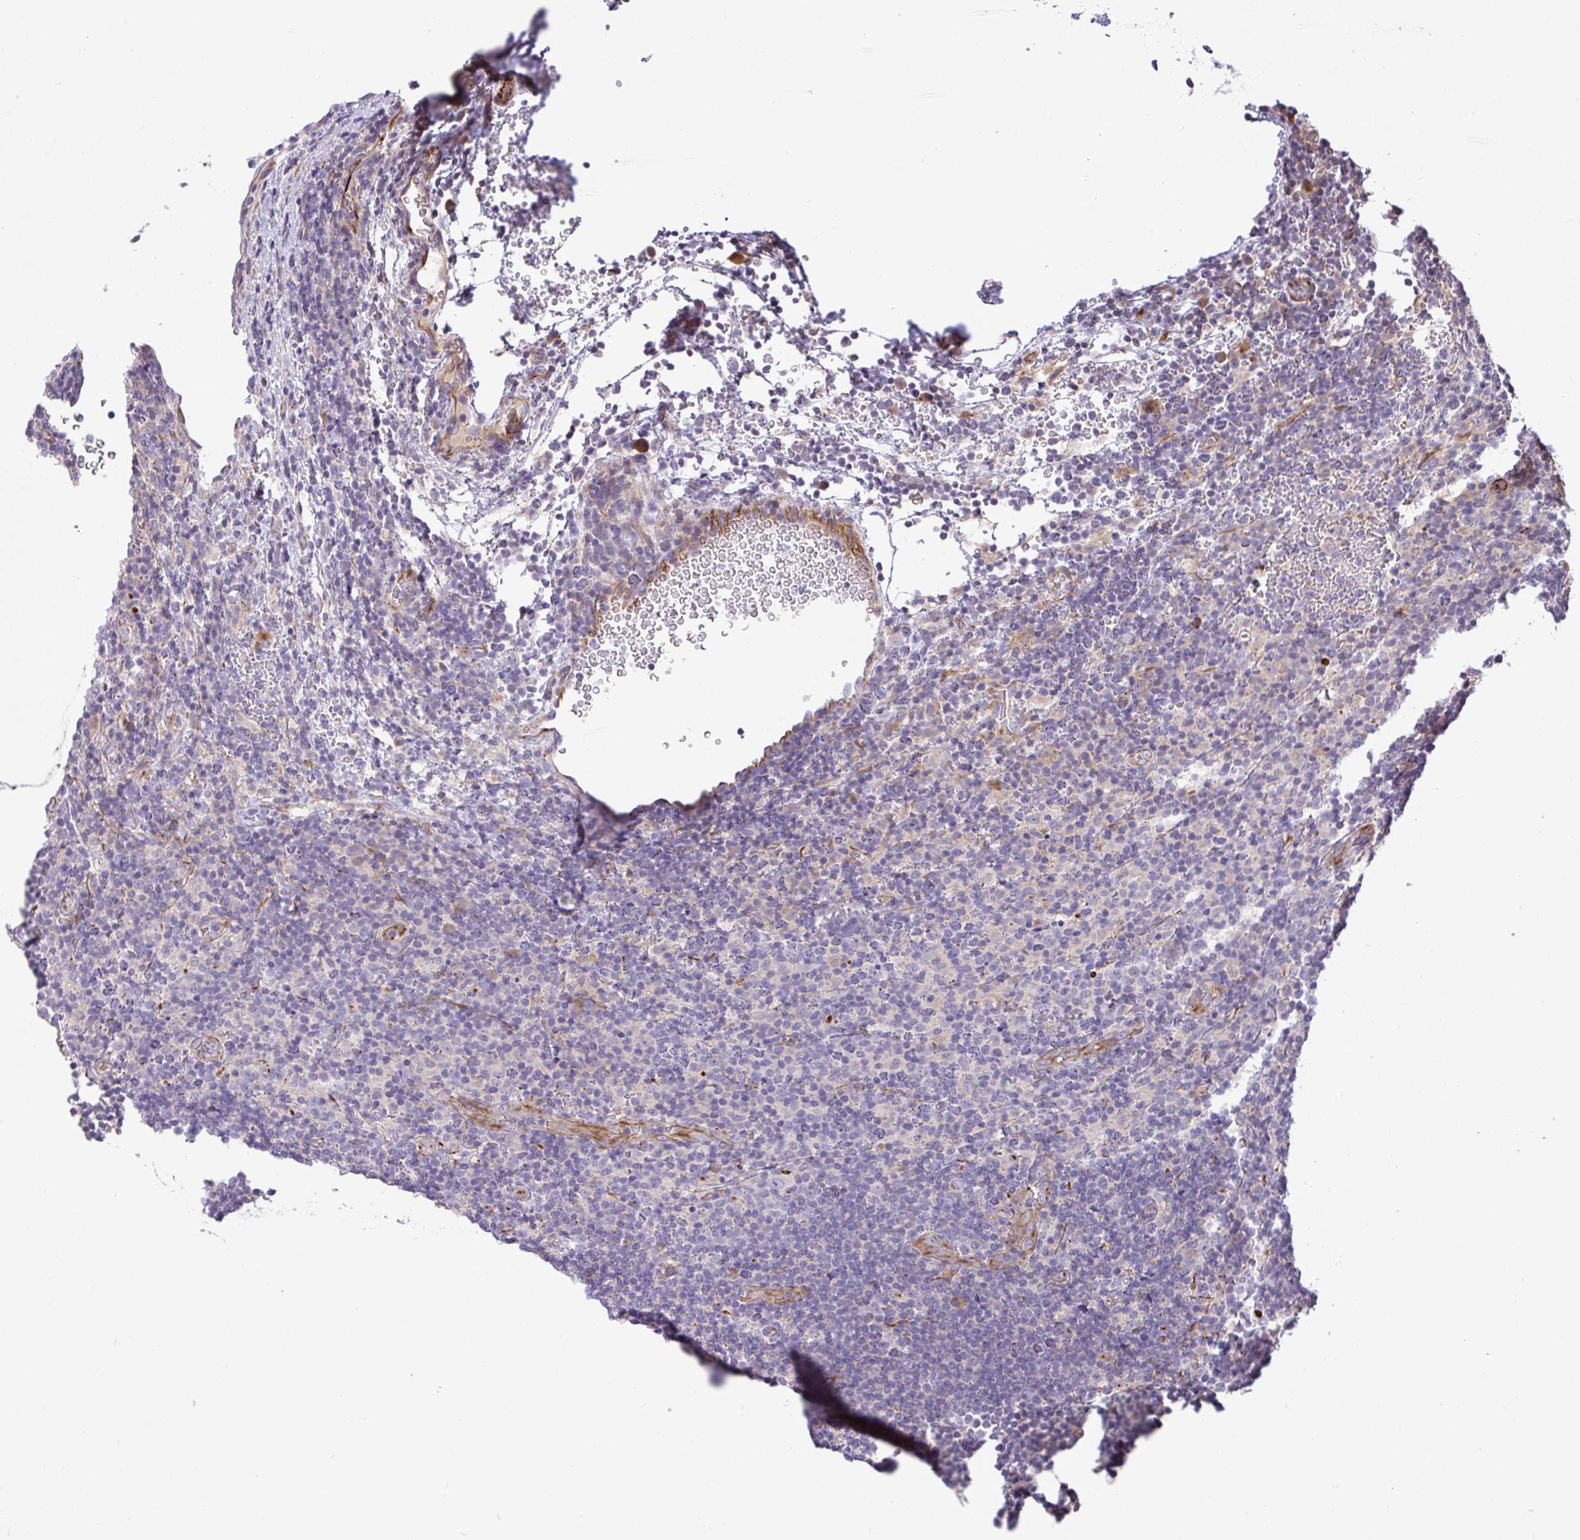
{"staining": {"intensity": "negative", "quantity": "none", "location": "none"}, "tissue": "lymphoma", "cell_type": "Tumor cells", "image_type": "cancer", "snomed": [{"axis": "morphology", "description": "Hodgkin's disease, NOS"}, {"axis": "topography", "description": "Lymph node"}], "caption": "A photomicrograph of Hodgkin's disease stained for a protein demonstrates no brown staining in tumor cells.", "gene": "GRID2", "patient": {"sex": "female", "age": 57}}